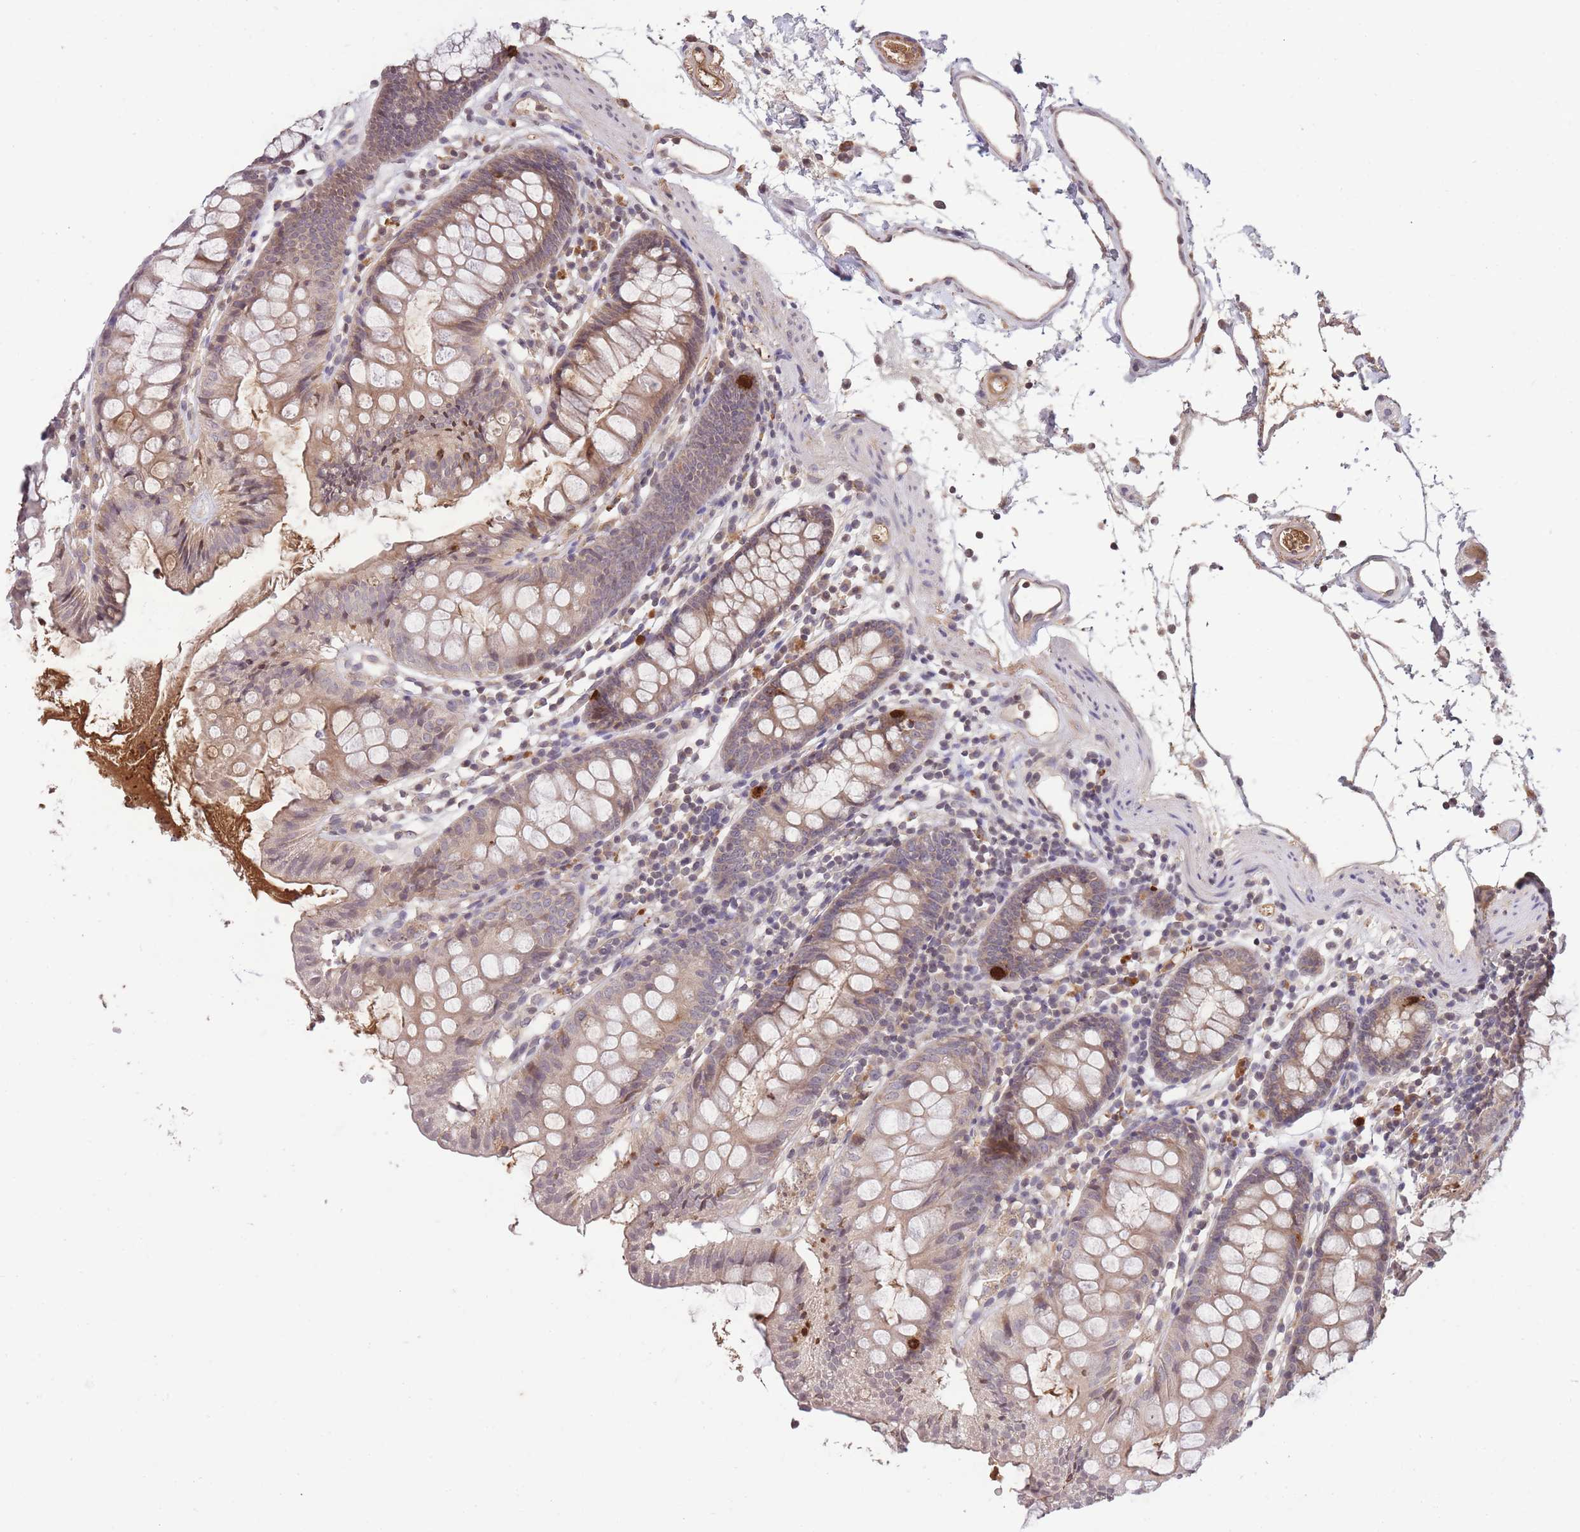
{"staining": {"intensity": "moderate", "quantity": ">75%", "location": "cytoplasmic/membranous"}, "tissue": "colon", "cell_type": "Endothelial cells", "image_type": "normal", "snomed": [{"axis": "morphology", "description": "Normal tissue, NOS"}, {"axis": "topography", "description": "Colon"}], "caption": "The histopathology image shows staining of benign colon, revealing moderate cytoplasmic/membranous protein staining (brown color) within endothelial cells.", "gene": "RALGDS", "patient": {"sex": "female", "age": 84}}